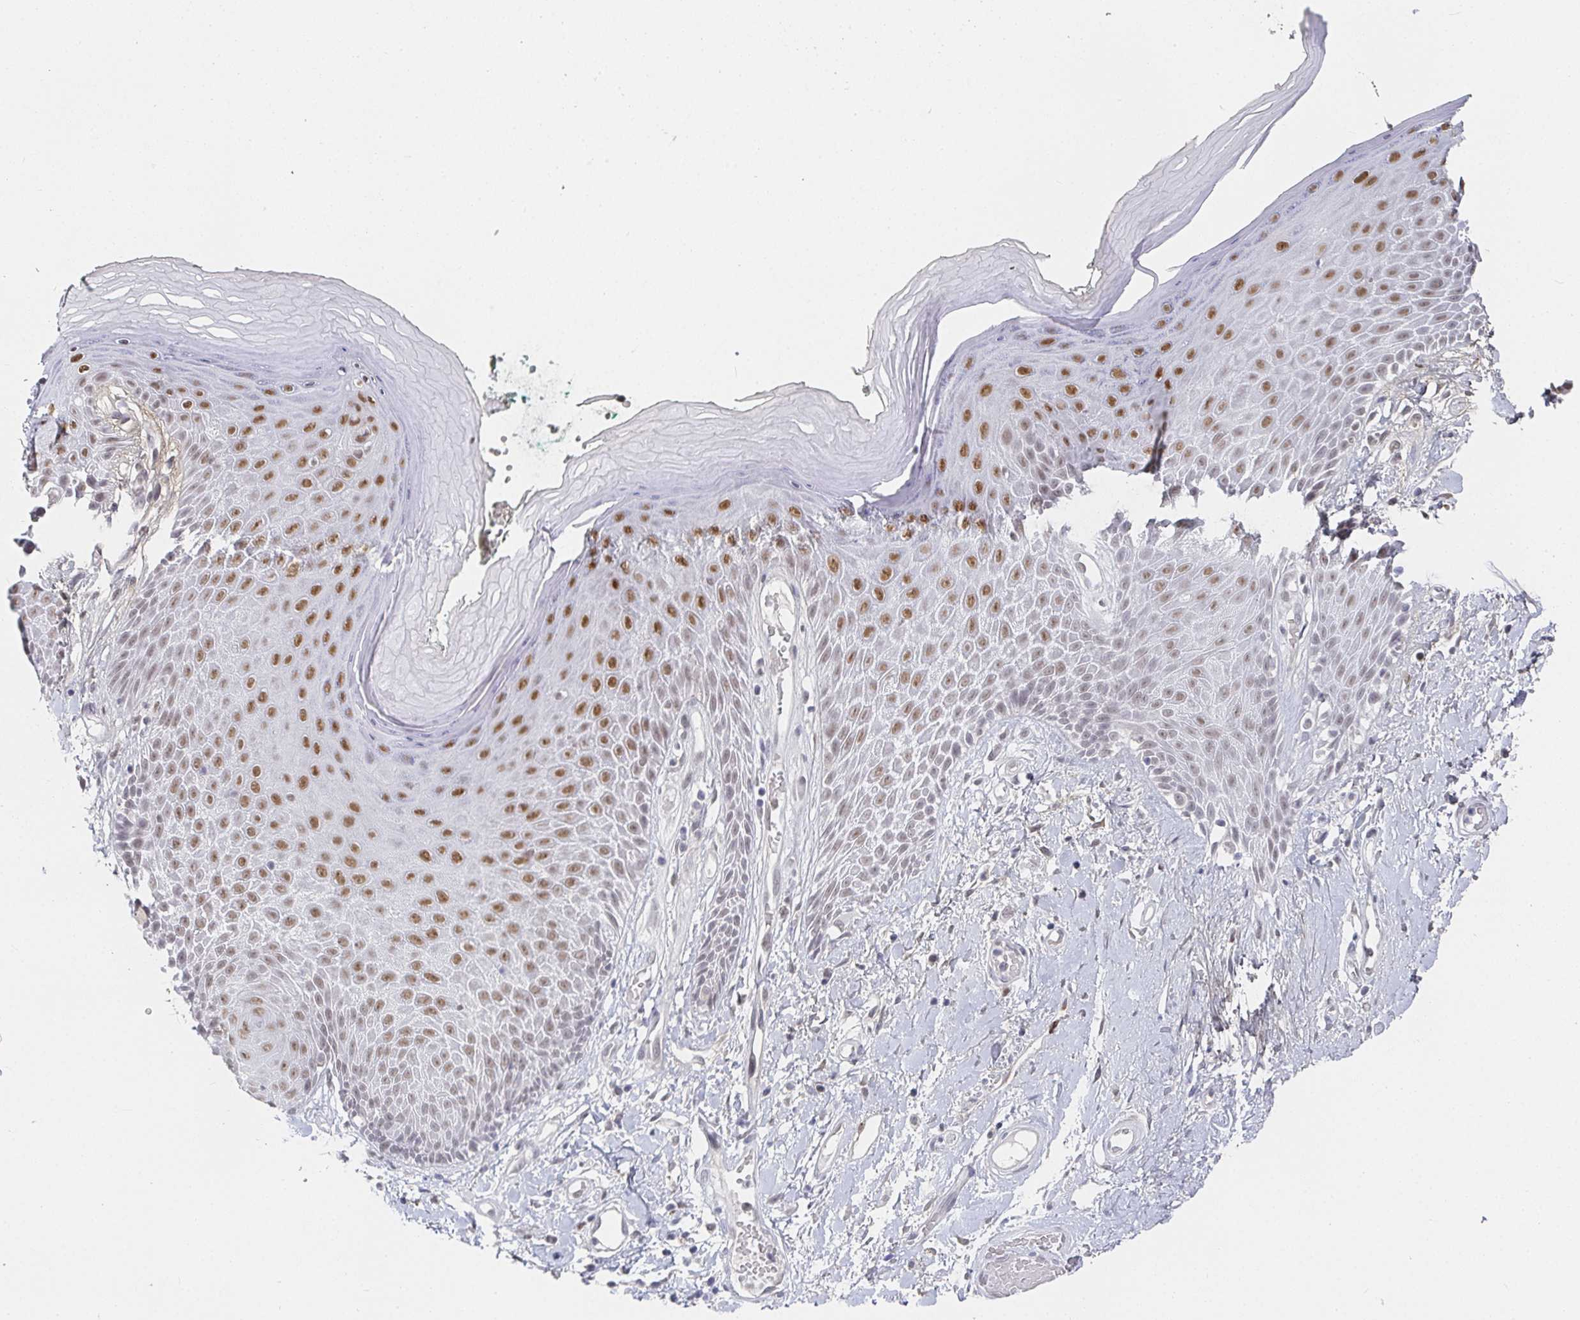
{"staining": {"intensity": "moderate", "quantity": "25%-75%", "location": "nuclear"}, "tissue": "skin", "cell_type": "Epidermal cells", "image_type": "normal", "snomed": [{"axis": "morphology", "description": "Normal tissue, NOS"}, {"axis": "topography", "description": "Anal"}, {"axis": "topography", "description": "Peripheral nerve tissue"}], "caption": "A high-resolution photomicrograph shows immunohistochemistry (IHC) staining of benign skin, which exhibits moderate nuclear expression in about 25%-75% of epidermal cells.", "gene": "RCOR1", "patient": {"sex": "male", "age": 78}}